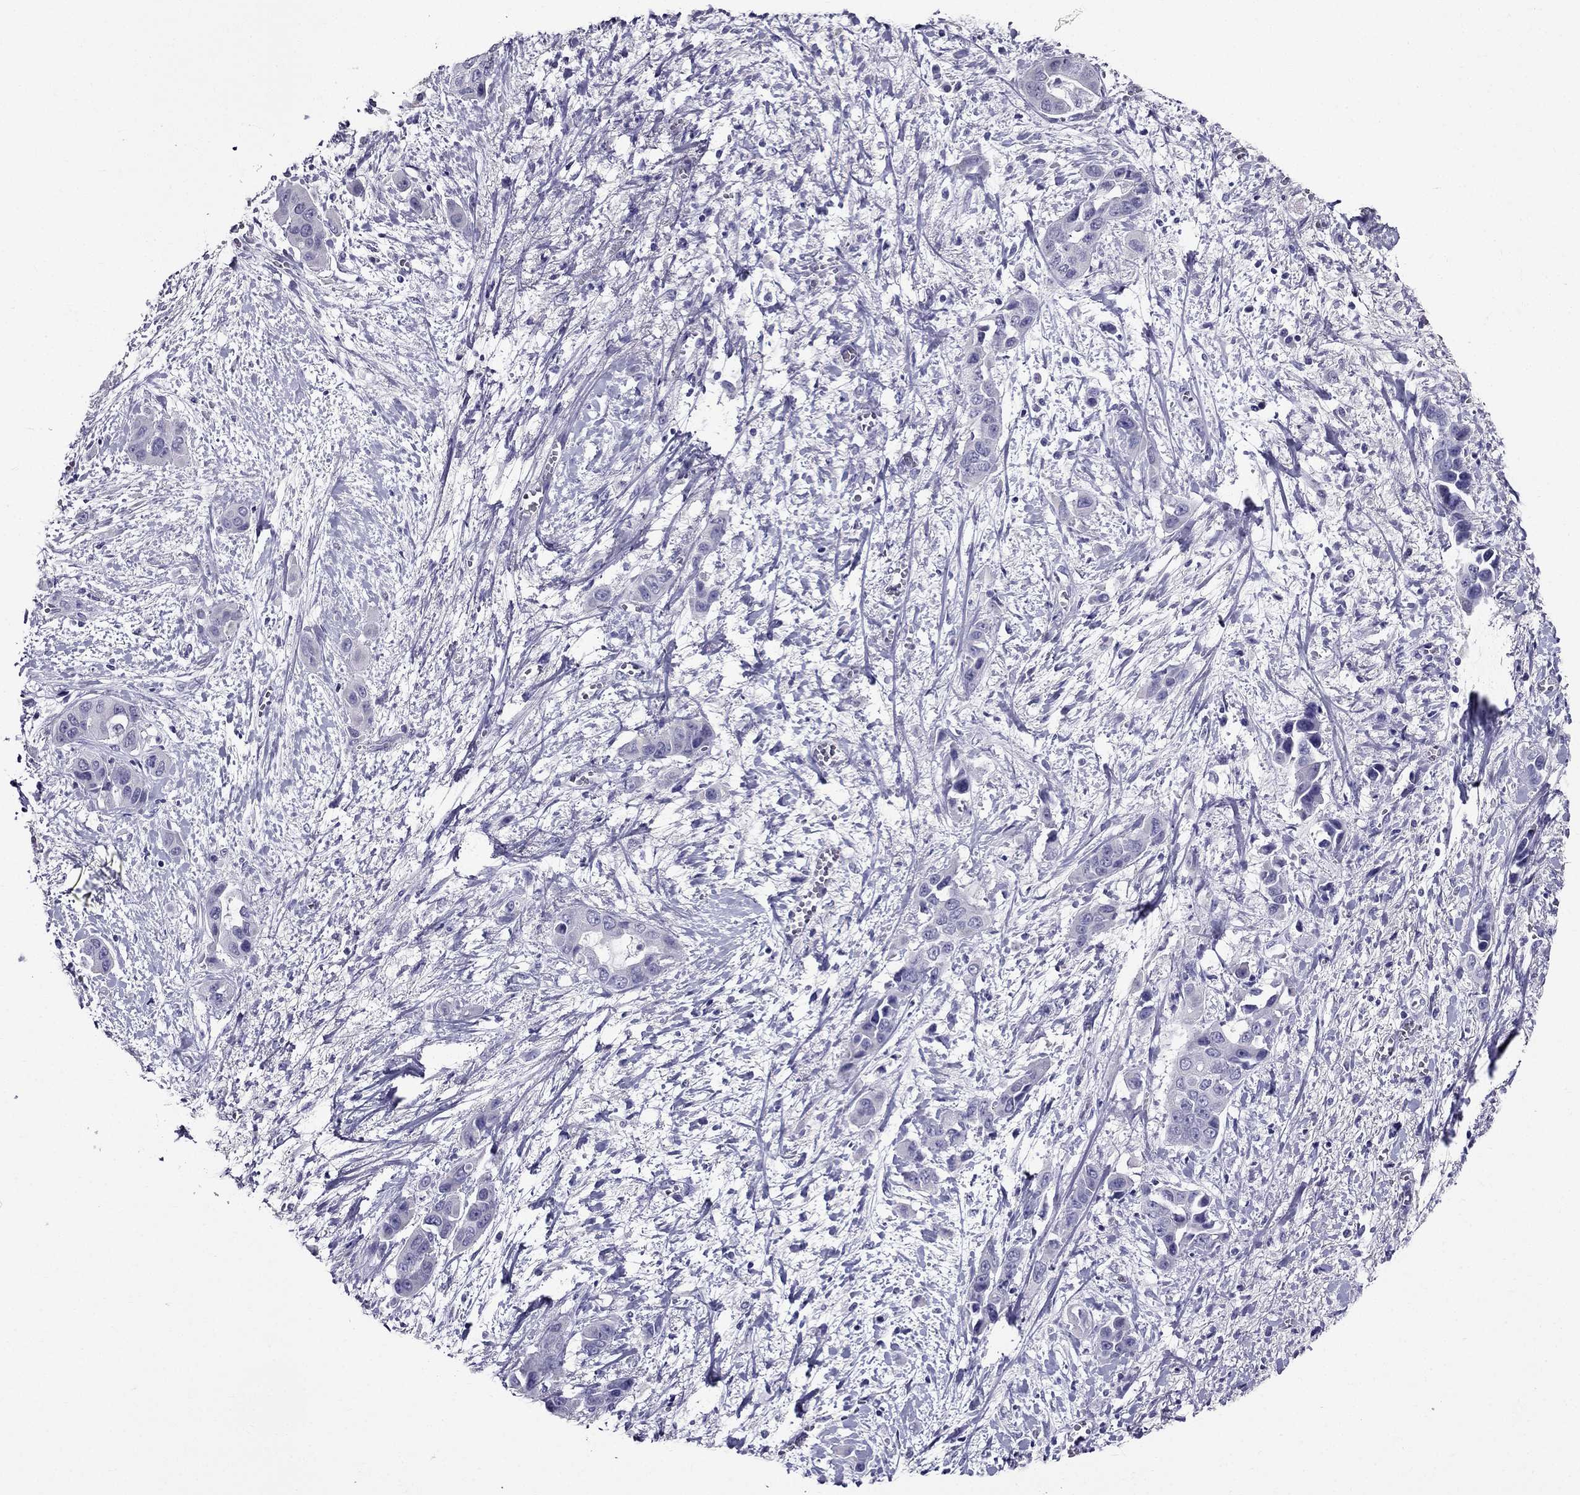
{"staining": {"intensity": "negative", "quantity": "none", "location": "none"}, "tissue": "liver cancer", "cell_type": "Tumor cells", "image_type": "cancer", "snomed": [{"axis": "morphology", "description": "Cholangiocarcinoma"}, {"axis": "topography", "description": "Liver"}], "caption": "Immunohistochemical staining of liver cancer displays no significant expression in tumor cells.", "gene": "ZNF541", "patient": {"sex": "female", "age": 52}}